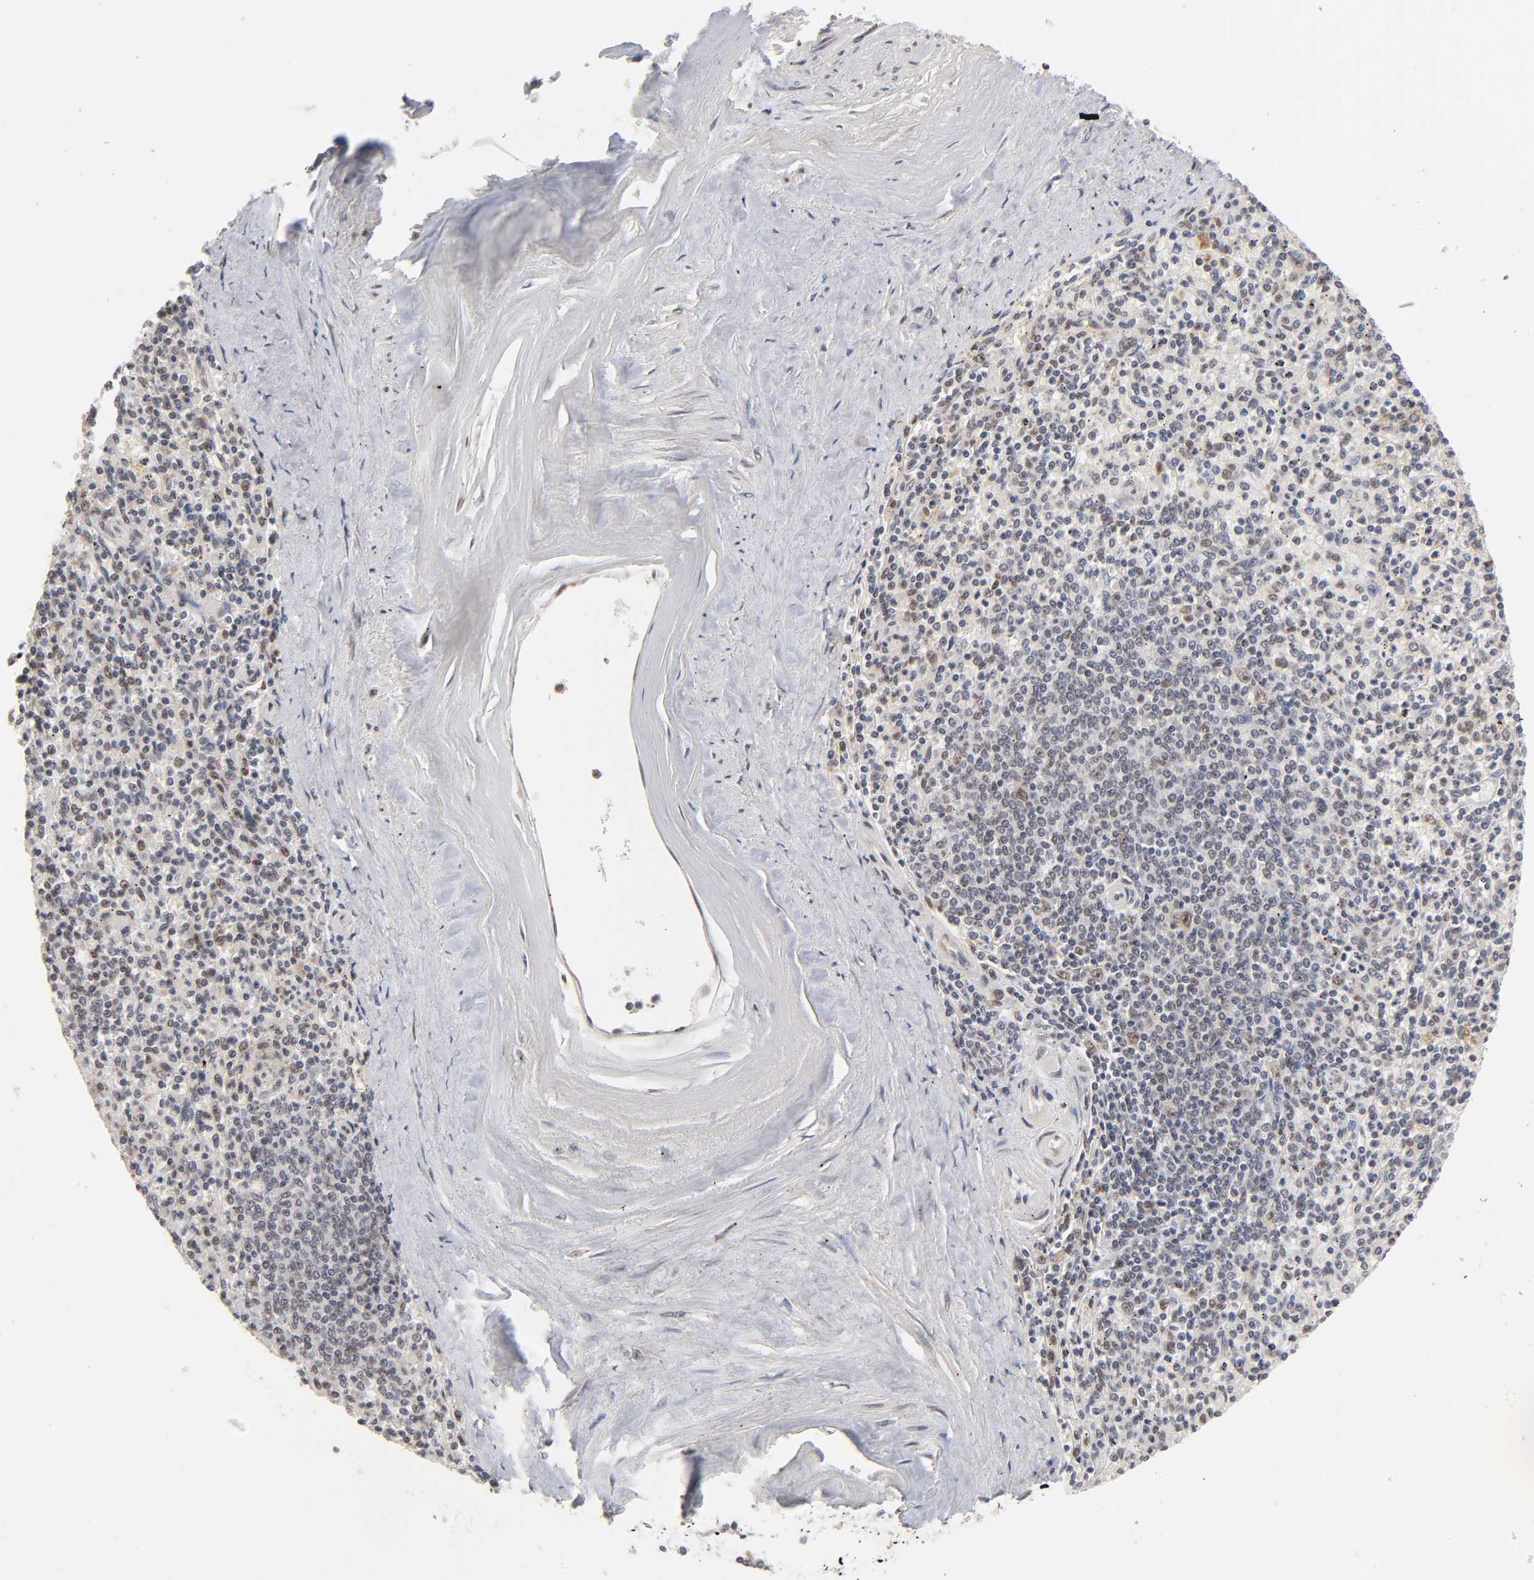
{"staining": {"intensity": "moderate", "quantity": "25%-75%", "location": "nuclear"}, "tissue": "spleen", "cell_type": "Cells in red pulp", "image_type": "normal", "snomed": [{"axis": "morphology", "description": "Normal tissue, NOS"}, {"axis": "topography", "description": "Spleen"}], "caption": "Immunohistochemistry image of benign spleen stained for a protein (brown), which exhibits medium levels of moderate nuclear expression in approximately 25%-75% of cells in red pulp.", "gene": "EP300", "patient": {"sex": "male", "age": 72}}